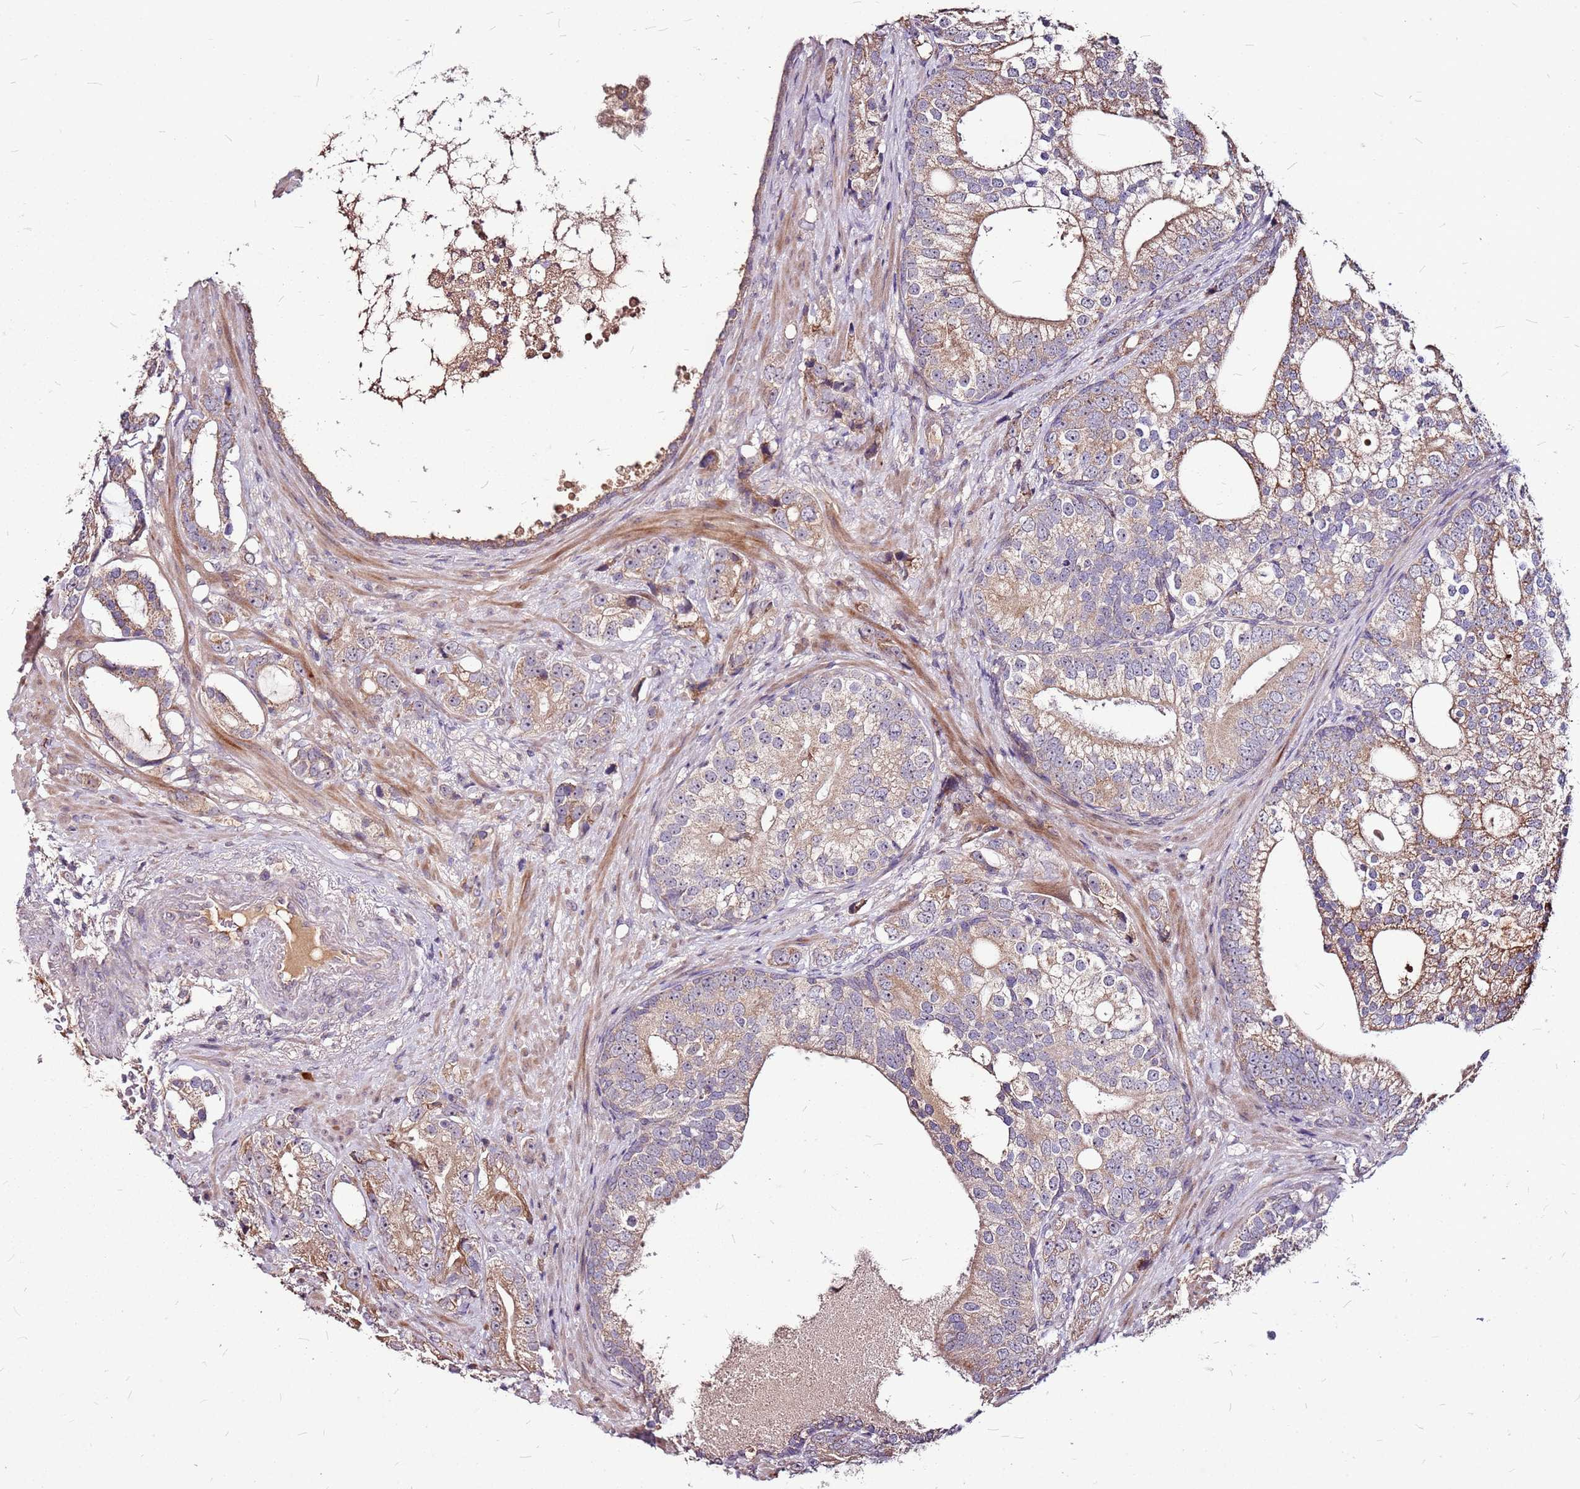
{"staining": {"intensity": "moderate", "quantity": "25%-75%", "location": "cytoplasmic/membranous"}, "tissue": "prostate cancer", "cell_type": "Tumor cells", "image_type": "cancer", "snomed": [{"axis": "morphology", "description": "Adenocarcinoma, High grade"}, {"axis": "topography", "description": "Prostate"}], "caption": "Protein expression analysis of human prostate high-grade adenocarcinoma reveals moderate cytoplasmic/membranous expression in approximately 25%-75% of tumor cells. Immunohistochemistry (ihc) stains the protein of interest in brown and the nuclei are stained blue.", "gene": "DCDC2C", "patient": {"sex": "male", "age": 75}}